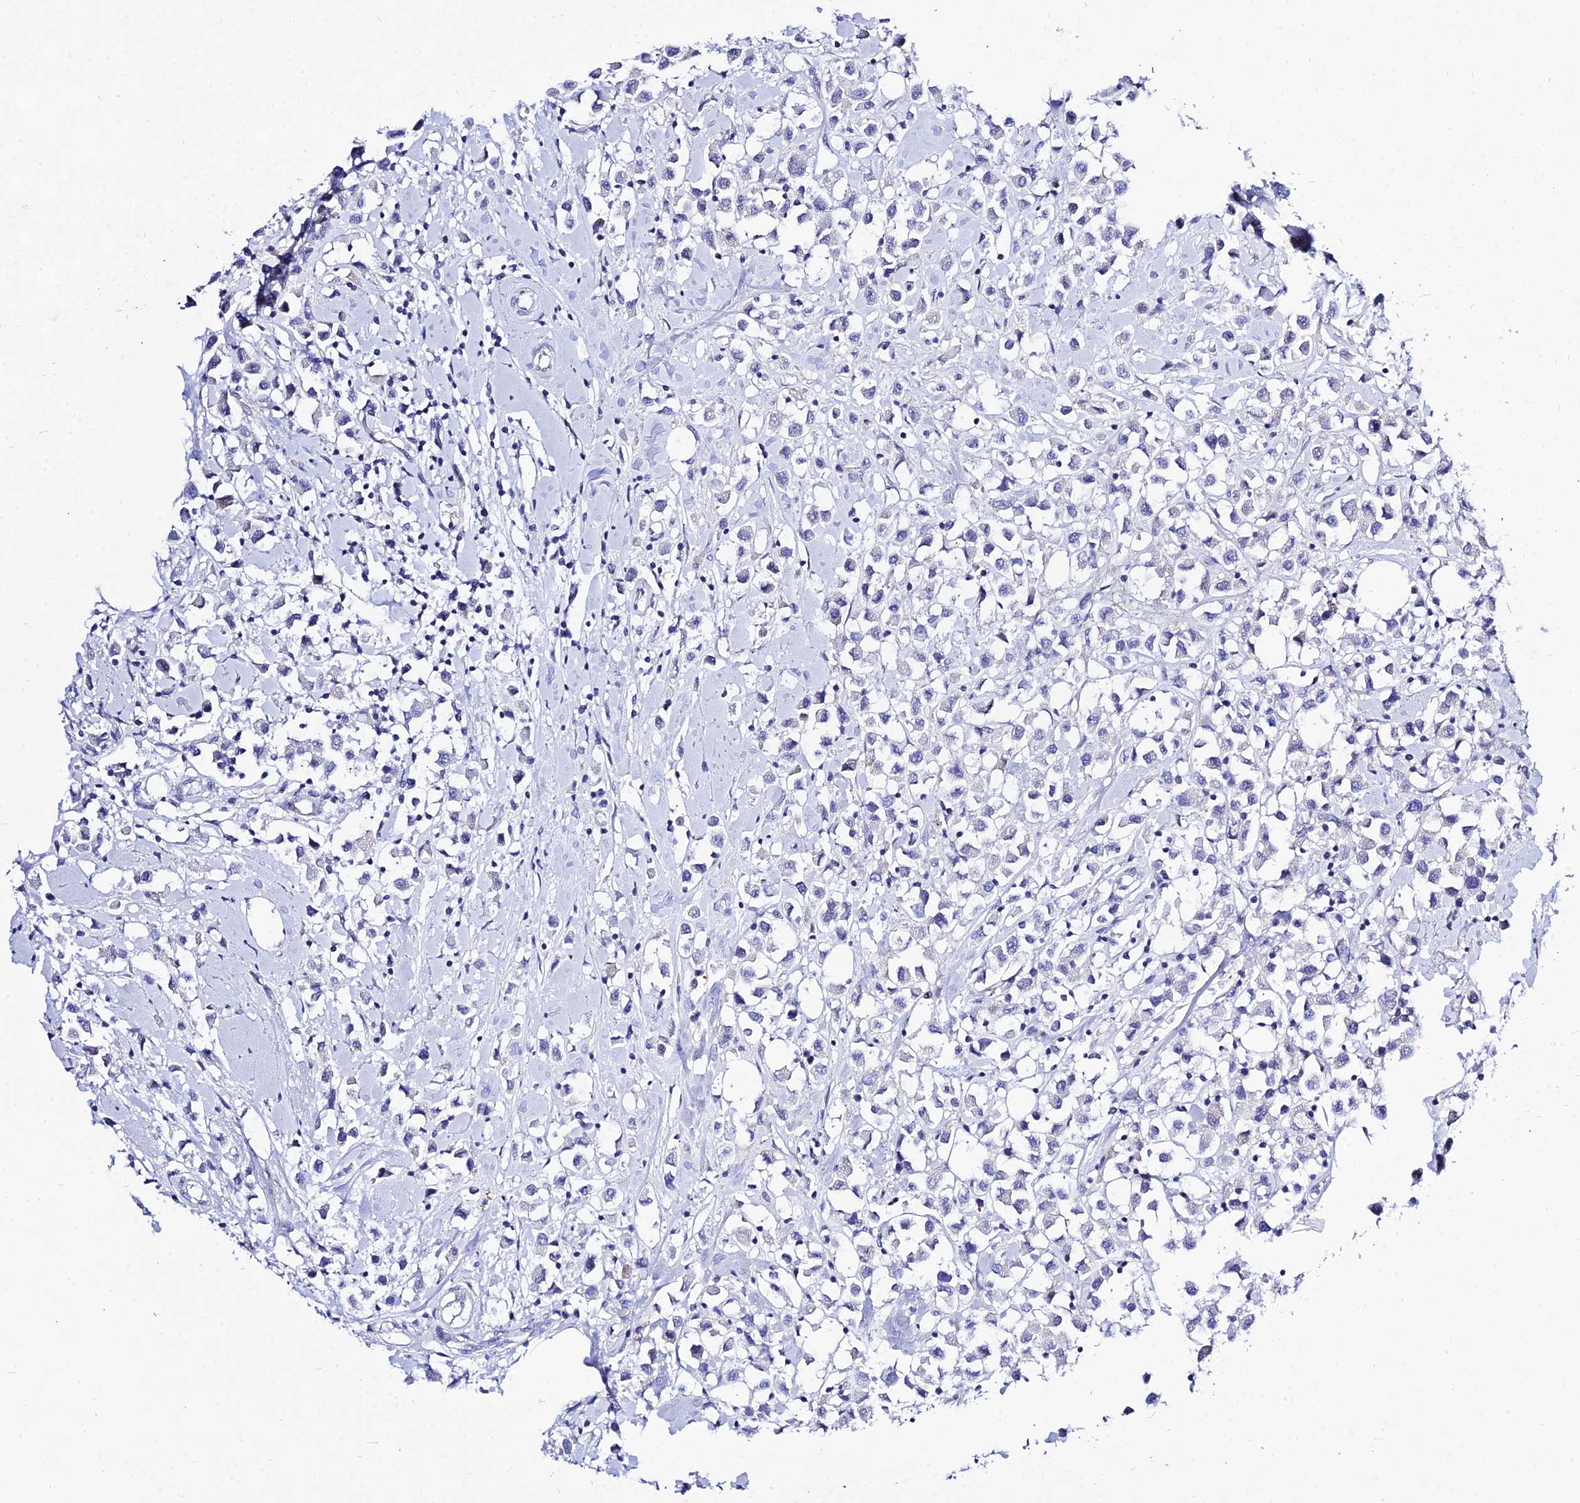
{"staining": {"intensity": "negative", "quantity": "none", "location": "none"}, "tissue": "breast cancer", "cell_type": "Tumor cells", "image_type": "cancer", "snomed": [{"axis": "morphology", "description": "Duct carcinoma"}, {"axis": "topography", "description": "Breast"}], "caption": "The IHC photomicrograph has no significant staining in tumor cells of breast cancer tissue. (Stains: DAB IHC with hematoxylin counter stain, Microscopy: brightfield microscopy at high magnification).", "gene": "DEFB107A", "patient": {"sex": "female", "age": 61}}